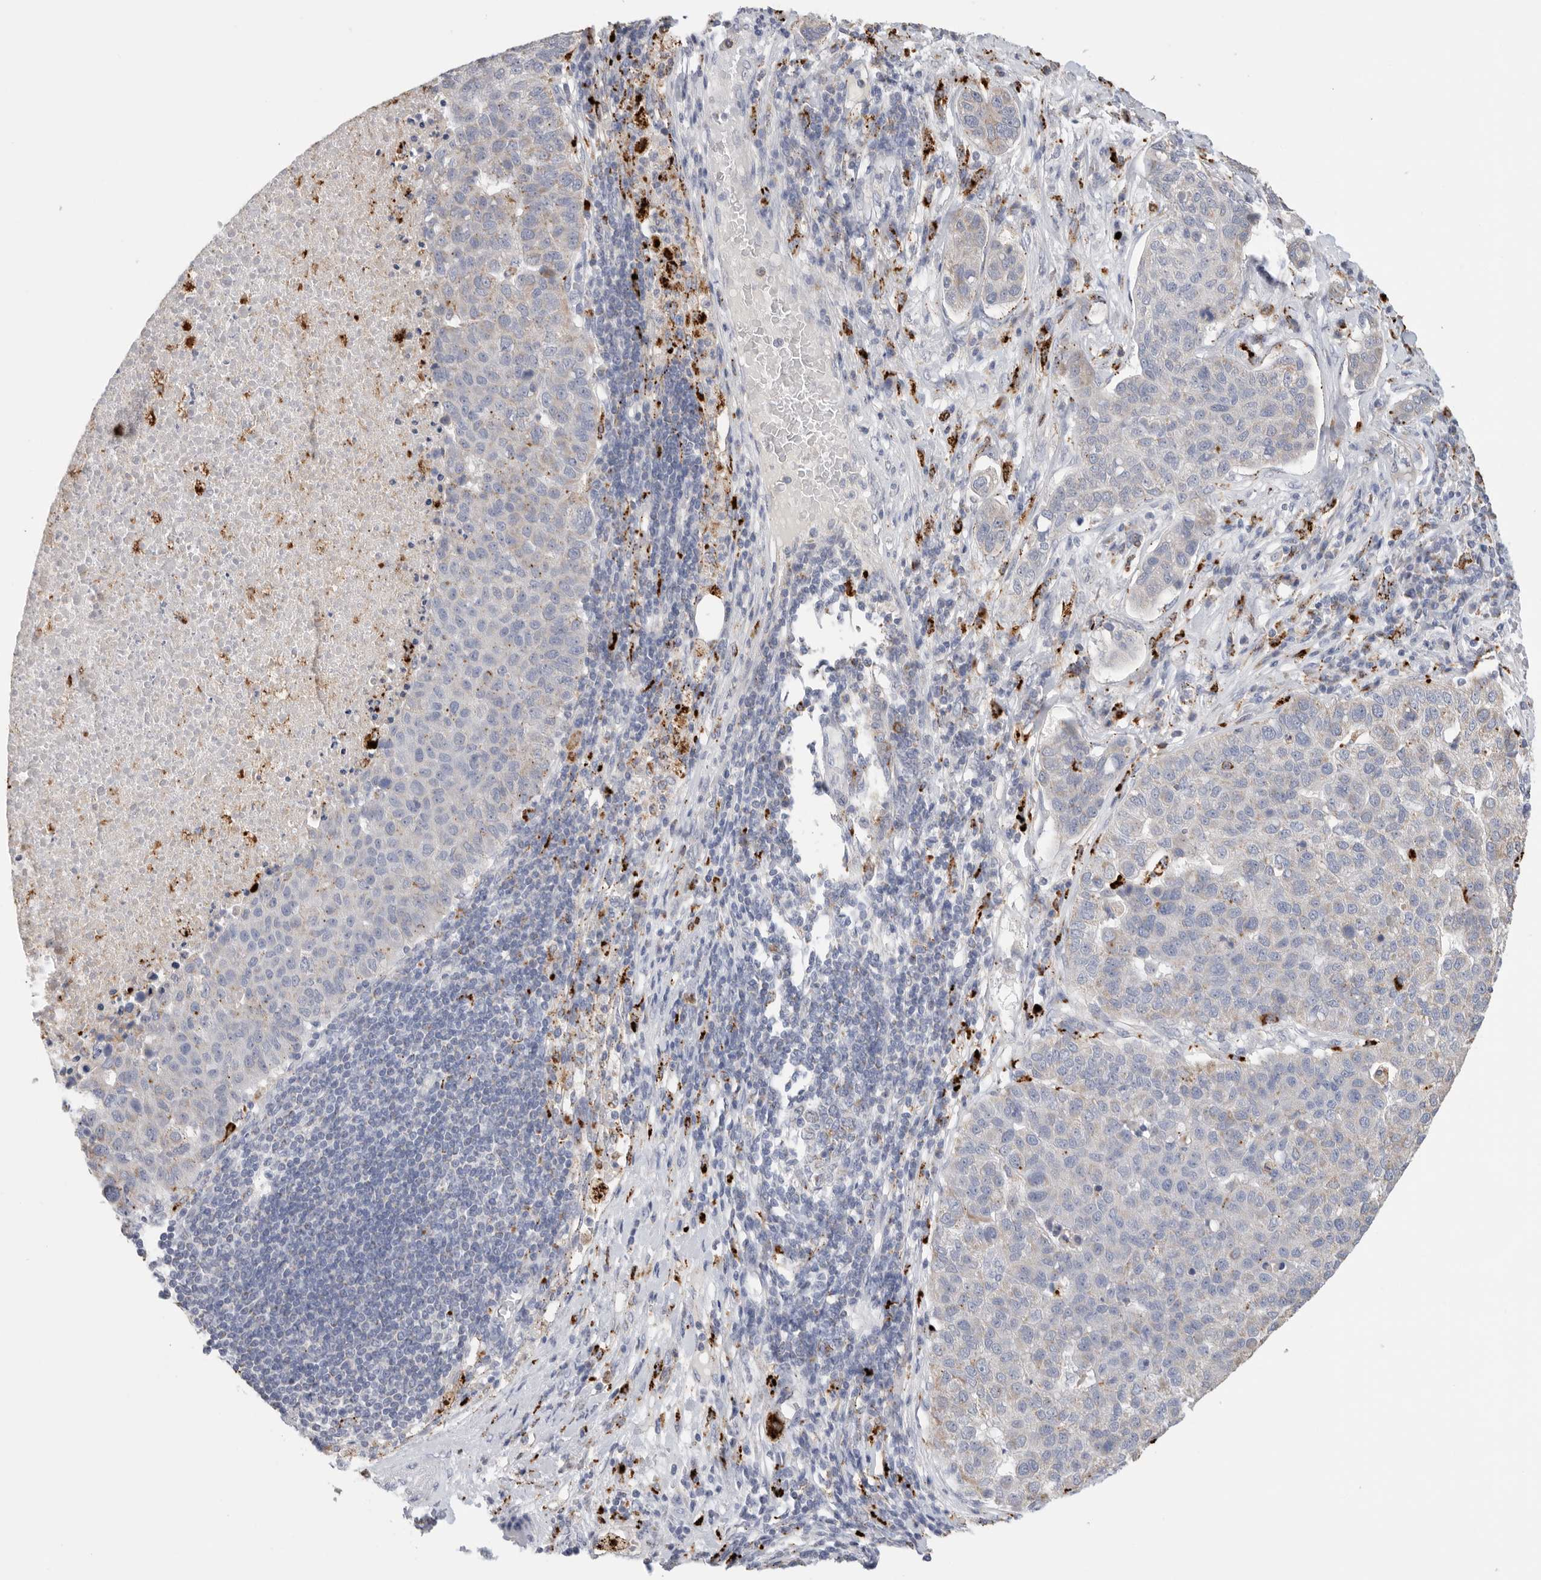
{"staining": {"intensity": "weak", "quantity": "<25%", "location": "cytoplasmic/membranous"}, "tissue": "pancreatic cancer", "cell_type": "Tumor cells", "image_type": "cancer", "snomed": [{"axis": "morphology", "description": "Adenocarcinoma, NOS"}, {"axis": "topography", "description": "Pancreas"}], "caption": "DAB immunohistochemical staining of human pancreatic cancer exhibits no significant expression in tumor cells.", "gene": "GGH", "patient": {"sex": "female", "age": 61}}